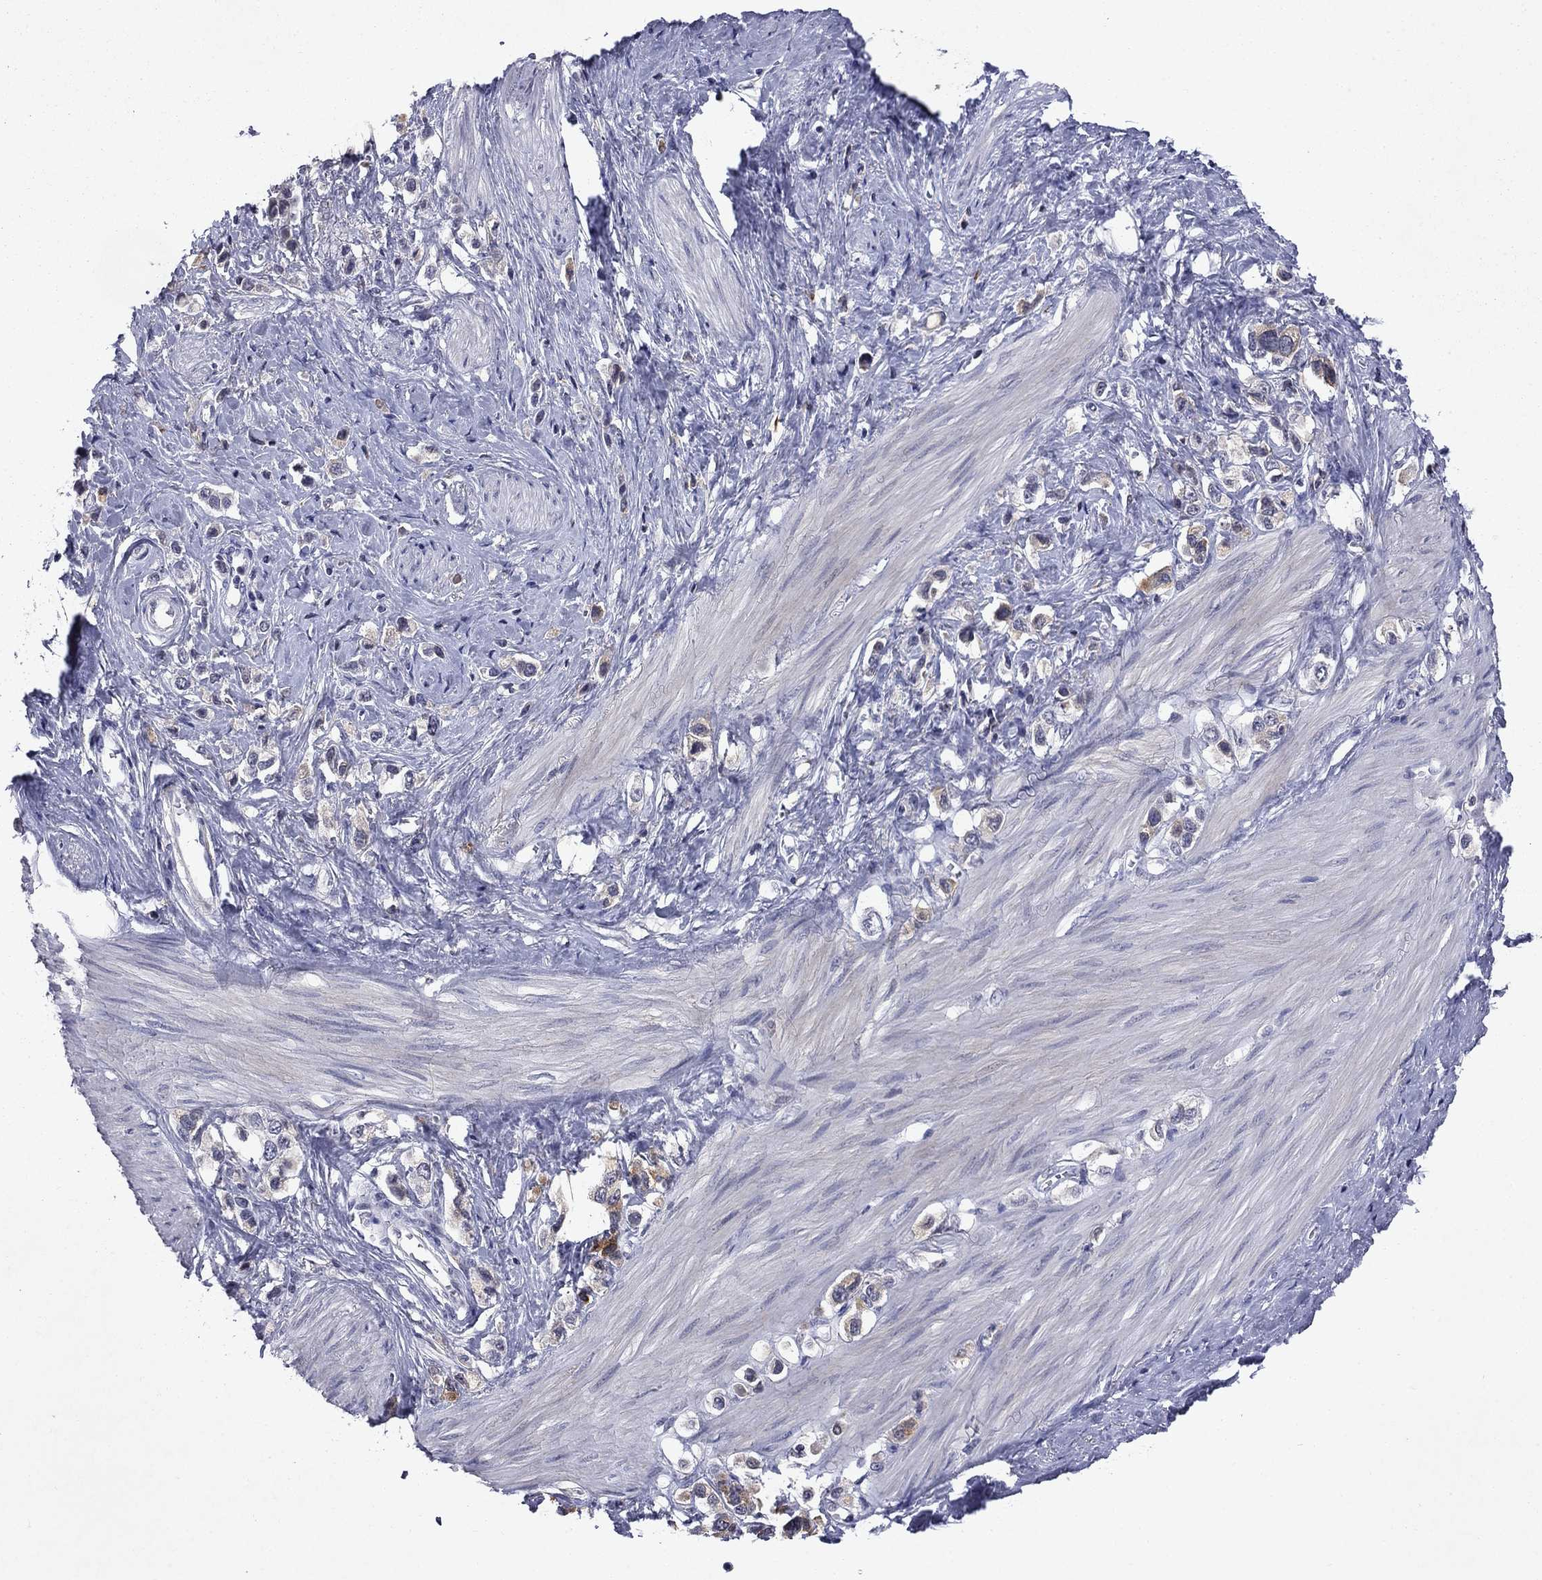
{"staining": {"intensity": "negative", "quantity": "none", "location": "none"}, "tissue": "stomach cancer", "cell_type": "Tumor cells", "image_type": "cancer", "snomed": [{"axis": "morphology", "description": "Normal tissue, NOS"}, {"axis": "morphology", "description": "Adenocarcinoma, NOS"}, {"axis": "morphology", "description": "Adenocarcinoma, High grade"}, {"axis": "topography", "description": "Stomach, upper"}, {"axis": "topography", "description": "Stomach"}], "caption": "Immunohistochemistry photomicrograph of neoplastic tissue: stomach cancer (adenocarcinoma) stained with DAB shows no significant protein staining in tumor cells. Brightfield microscopy of immunohistochemistry stained with DAB (brown) and hematoxylin (blue), captured at high magnification.", "gene": "ECM1", "patient": {"sex": "female", "age": 65}}